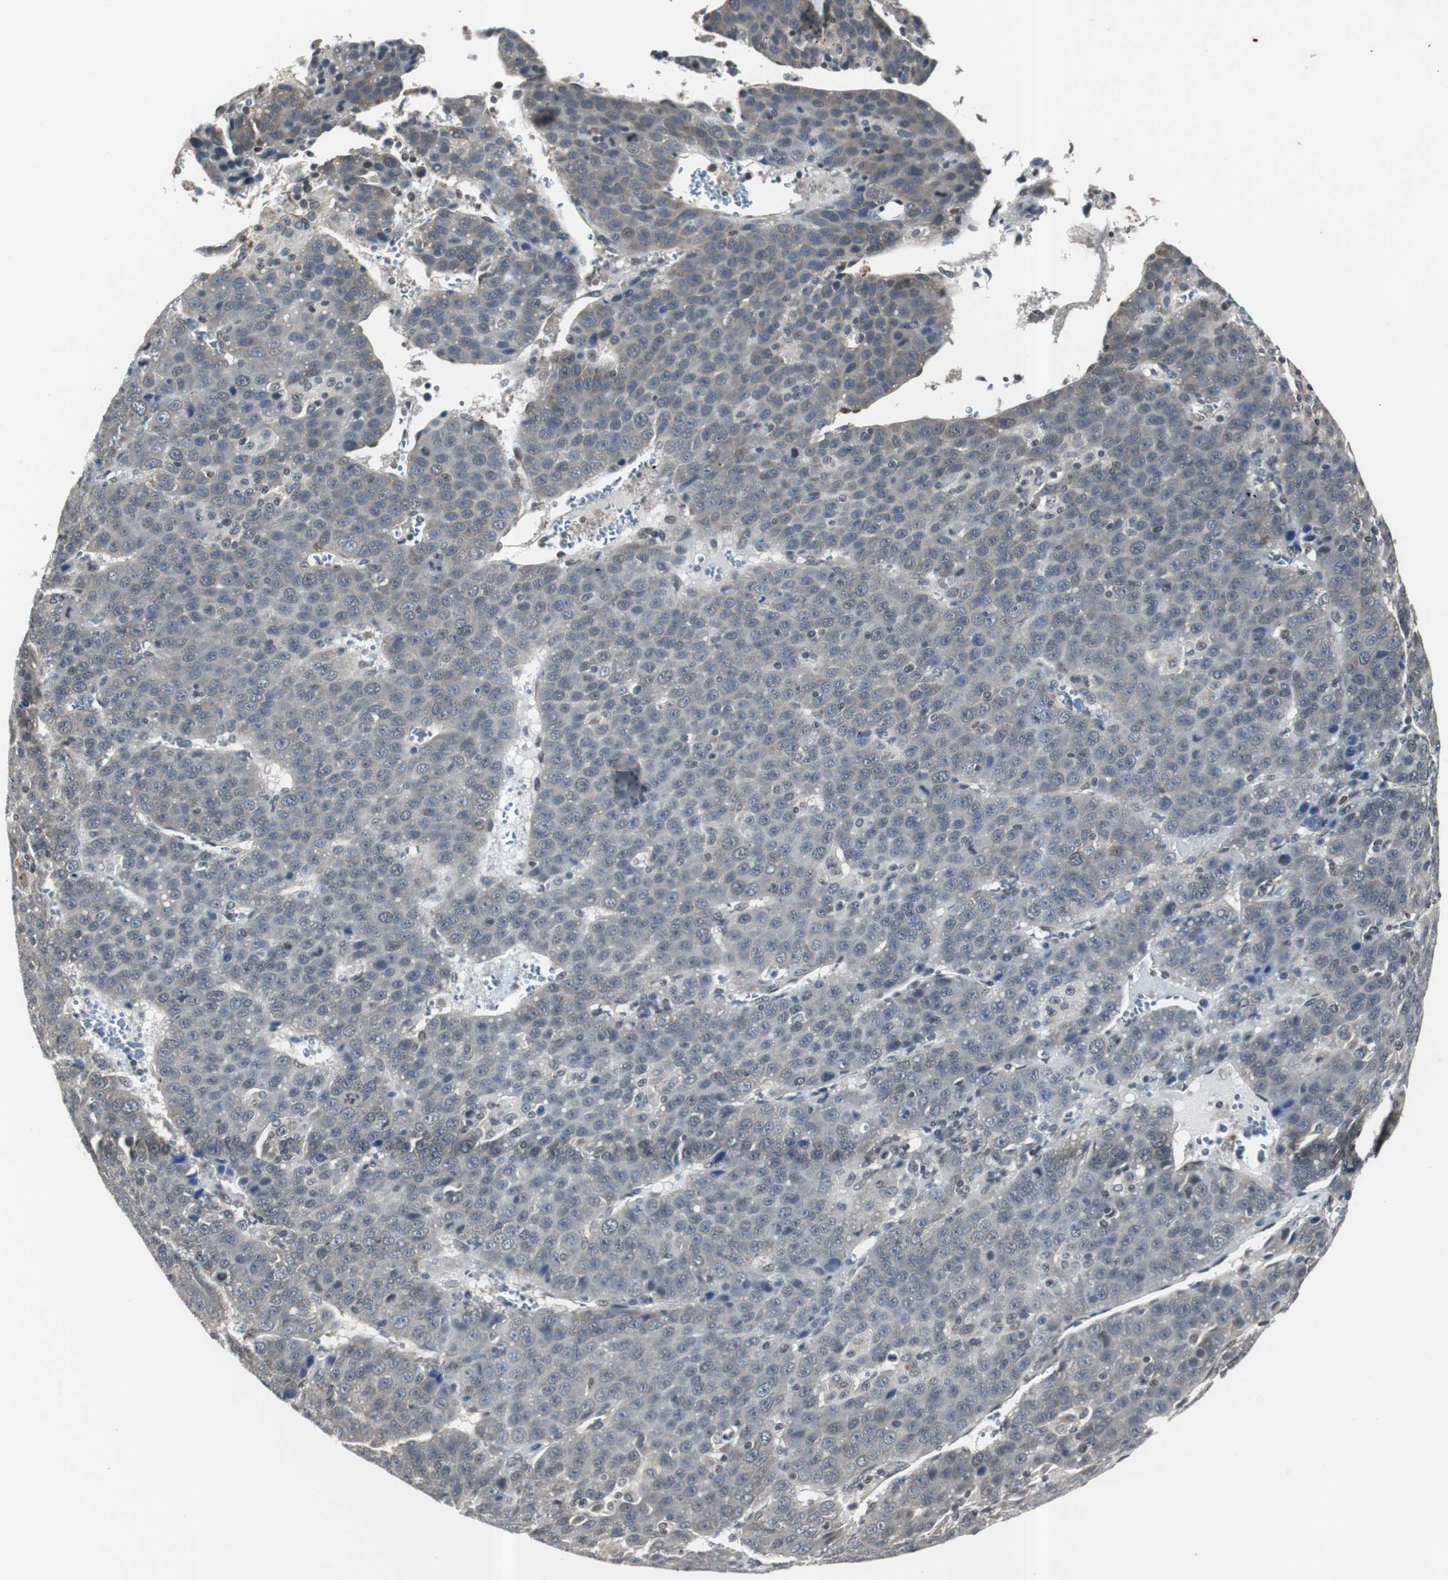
{"staining": {"intensity": "negative", "quantity": "none", "location": "none"}, "tissue": "liver cancer", "cell_type": "Tumor cells", "image_type": "cancer", "snomed": [{"axis": "morphology", "description": "Carcinoma, Hepatocellular, NOS"}, {"axis": "topography", "description": "Liver"}], "caption": "Protein analysis of hepatocellular carcinoma (liver) reveals no significant staining in tumor cells.", "gene": "SMAD1", "patient": {"sex": "female", "age": 53}}